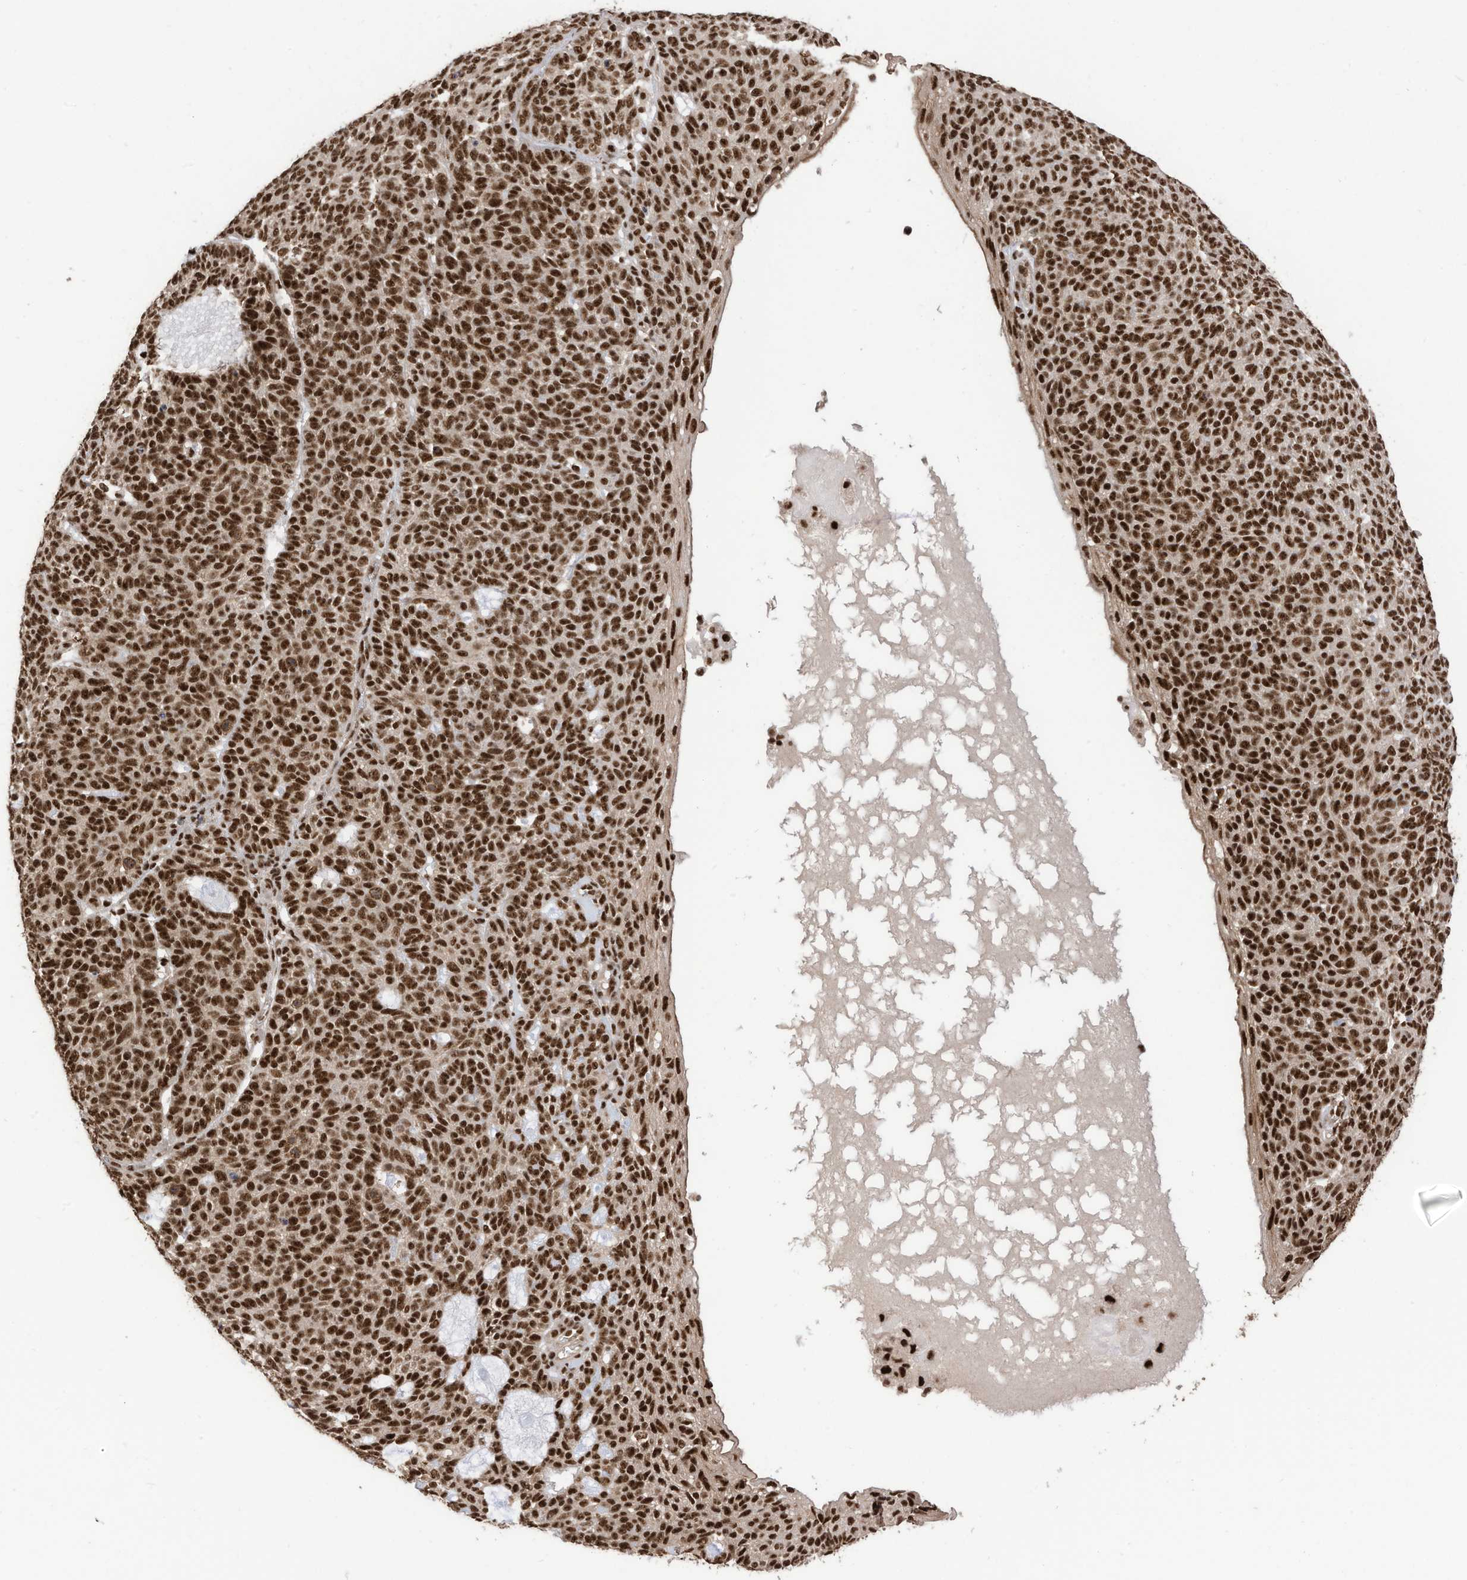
{"staining": {"intensity": "strong", "quantity": ">75%", "location": "nuclear"}, "tissue": "skin cancer", "cell_type": "Tumor cells", "image_type": "cancer", "snomed": [{"axis": "morphology", "description": "Squamous cell carcinoma, NOS"}, {"axis": "topography", "description": "Skin"}], "caption": "Immunohistochemical staining of skin cancer (squamous cell carcinoma) demonstrates high levels of strong nuclear expression in approximately >75% of tumor cells.", "gene": "SF3A3", "patient": {"sex": "female", "age": 90}}